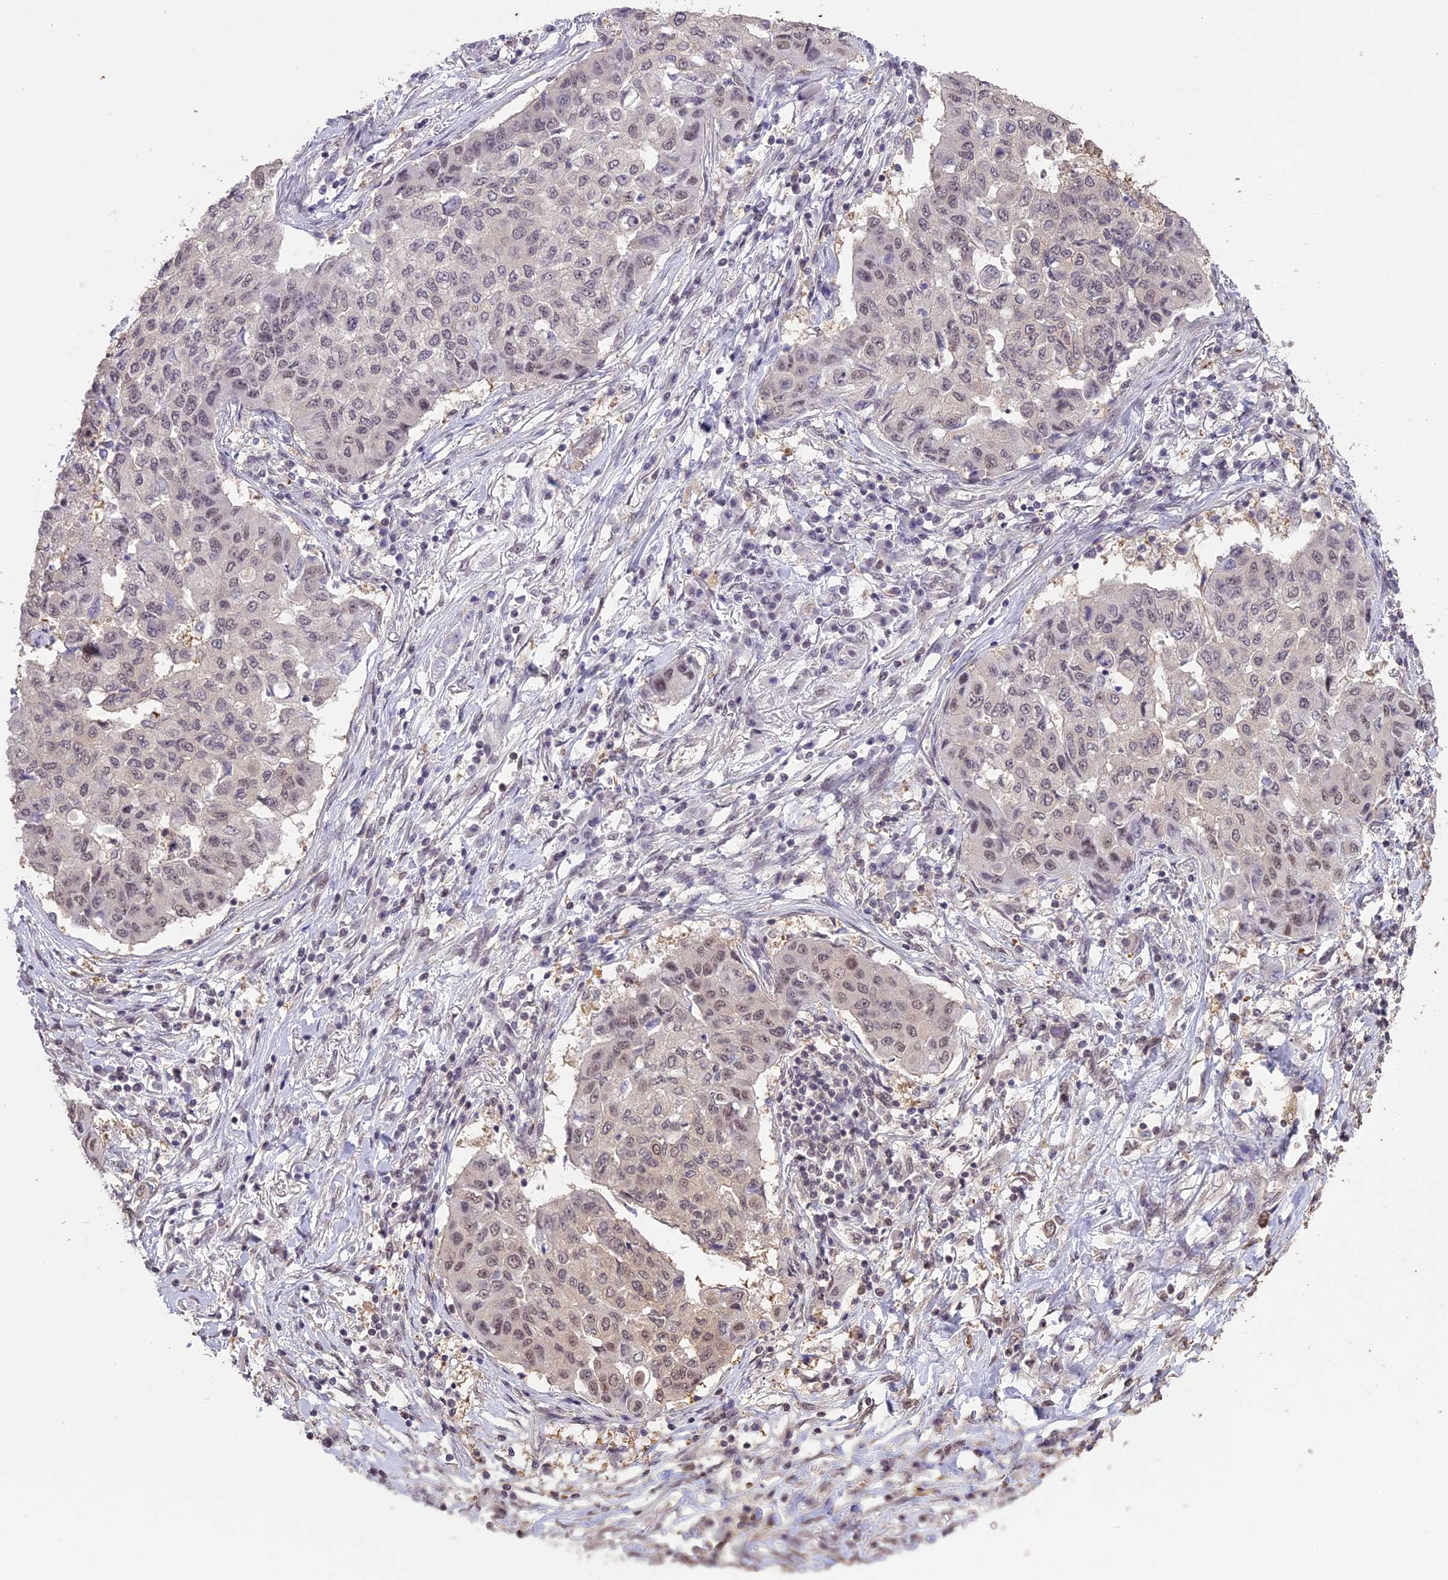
{"staining": {"intensity": "weak", "quantity": "25%-75%", "location": "nuclear"}, "tissue": "lung cancer", "cell_type": "Tumor cells", "image_type": "cancer", "snomed": [{"axis": "morphology", "description": "Squamous cell carcinoma, NOS"}, {"axis": "topography", "description": "Lung"}], "caption": "Protein expression analysis of human lung cancer (squamous cell carcinoma) reveals weak nuclear positivity in about 25%-75% of tumor cells.", "gene": "TIGD7", "patient": {"sex": "male", "age": 74}}